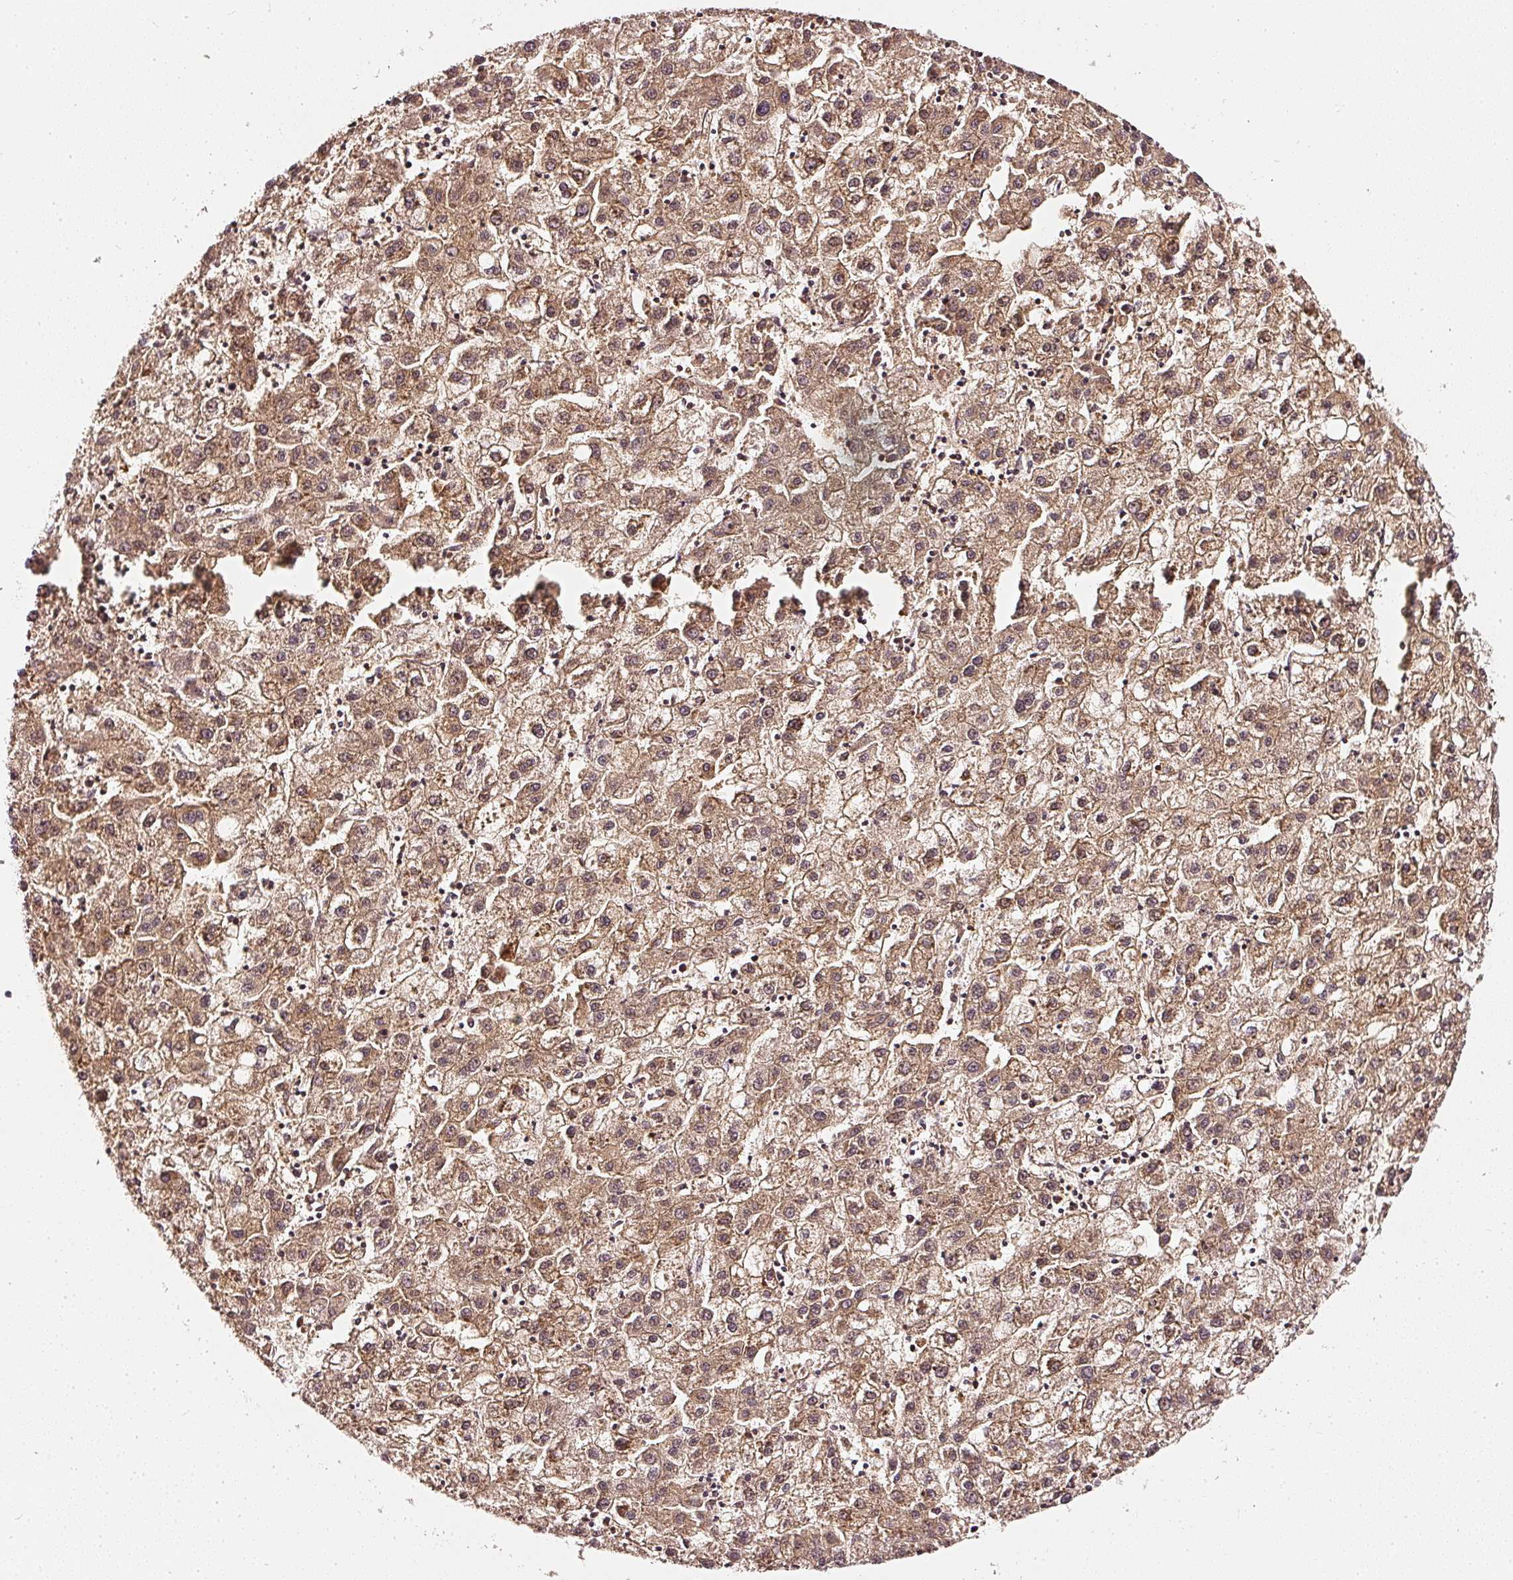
{"staining": {"intensity": "moderate", "quantity": ">75%", "location": "cytoplasmic/membranous,nuclear"}, "tissue": "liver cancer", "cell_type": "Tumor cells", "image_type": "cancer", "snomed": [{"axis": "morphology", "description": "Carcinoma, Hepatocellular, NOS"}, {"axis": "topography", "description": "Liver"}], "caption": "Tumor cells demonstrate medium levels of moderate cytoplasmic/membranous and nuclear staining in about >75% of cells in human hepatocellular carcinoma (liver).", "gene": "ASMTL", "patient": {"sex": "male", "age": 72}}